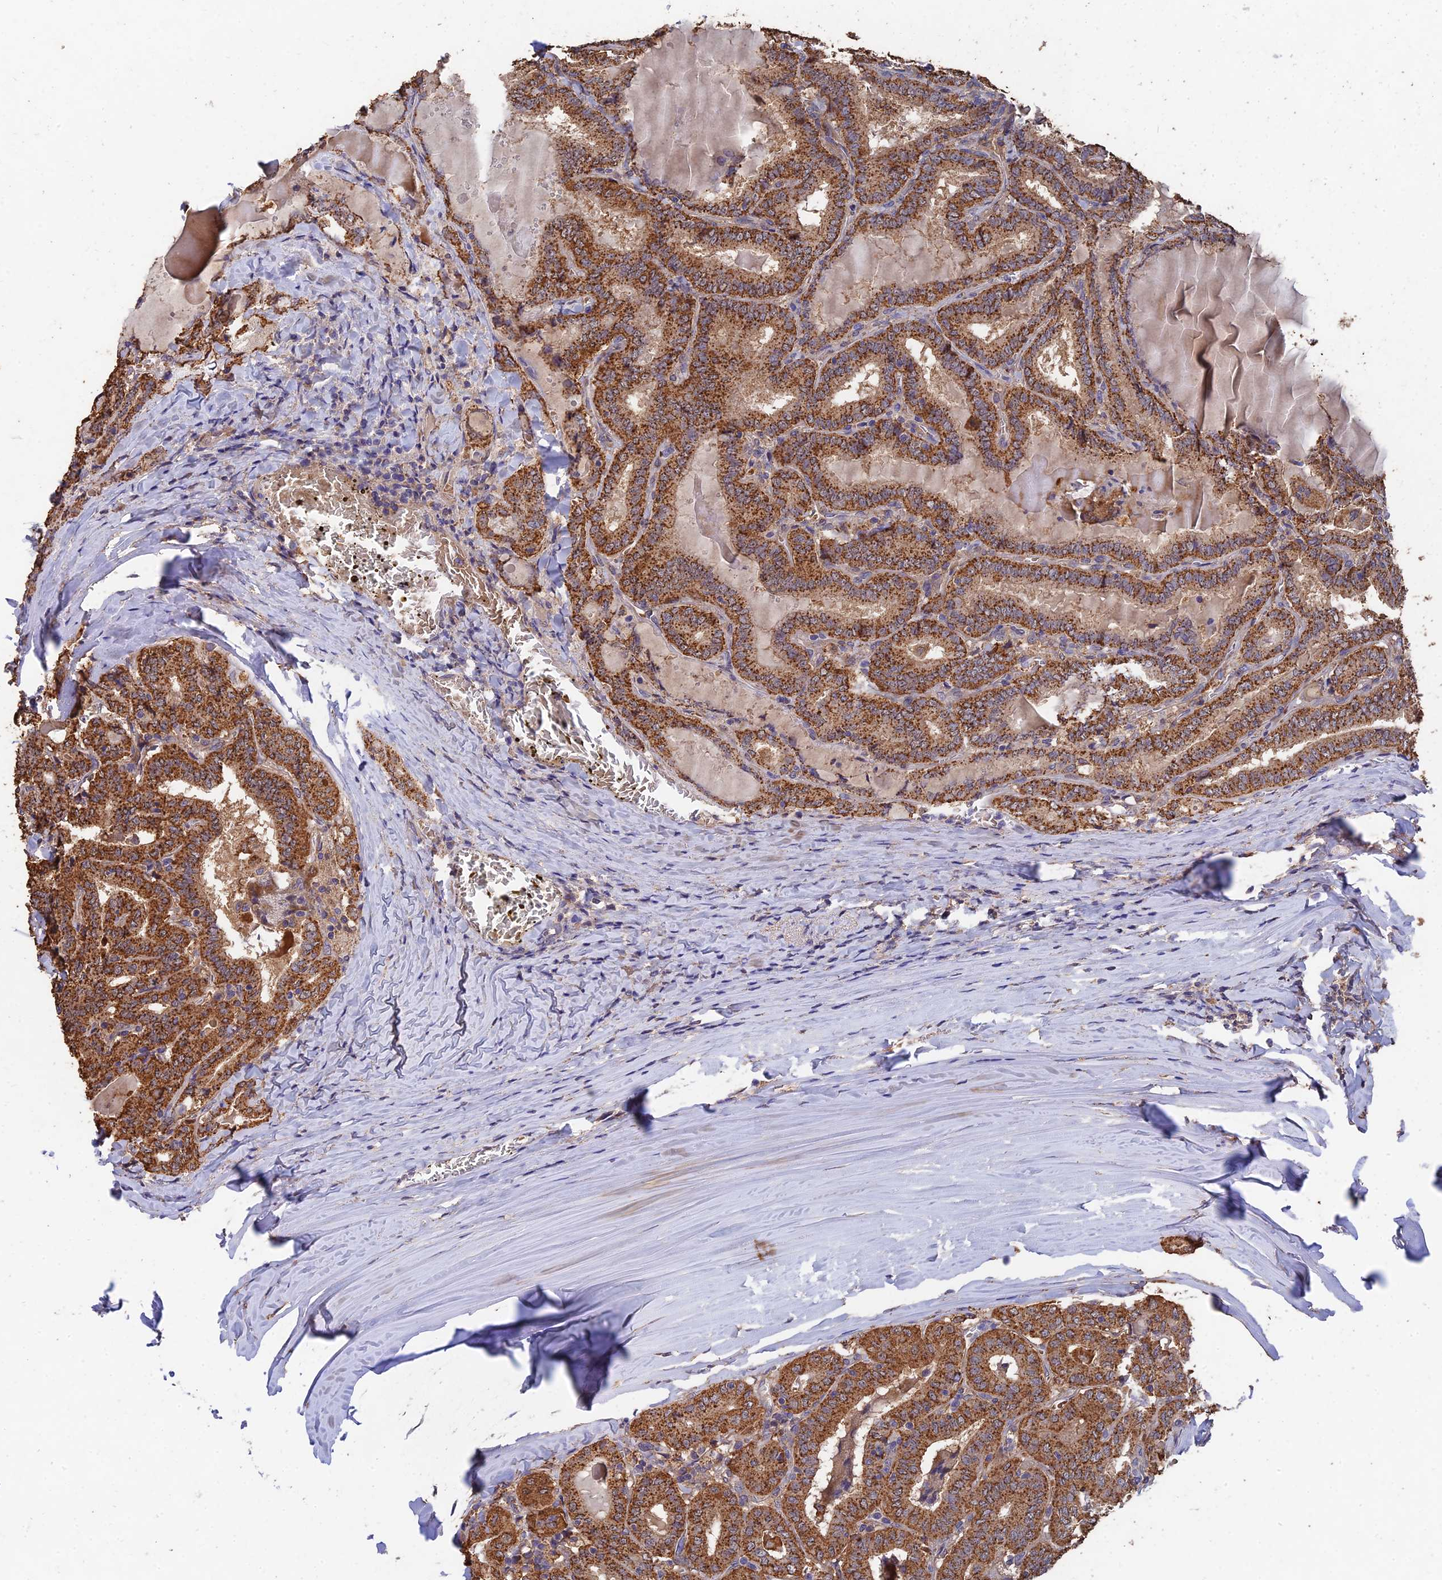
{"staining": {"intensity": "strong", "quantity": ">75%", "location": "cytoplasmic/membranous"}, "tissue": "thyroid cancer", "cell_type": "Tumor cells", "image_type": "cancer", "snomed": [{"axis": "morphology", "description": "Papillary adenocarcinoma, NOS"}, {"axis": "topography", "description": "Thyroid gland"}], "caption": "Immunohistochemistry (DAB) staining of thyroid papillary adenocarcinoma exhibits strong cytoplasmic/membranous protein expression in approximately >75% of tumor cells.", "gene": "SLC38A11", "patient": {"sex": "female", "age": 72}}